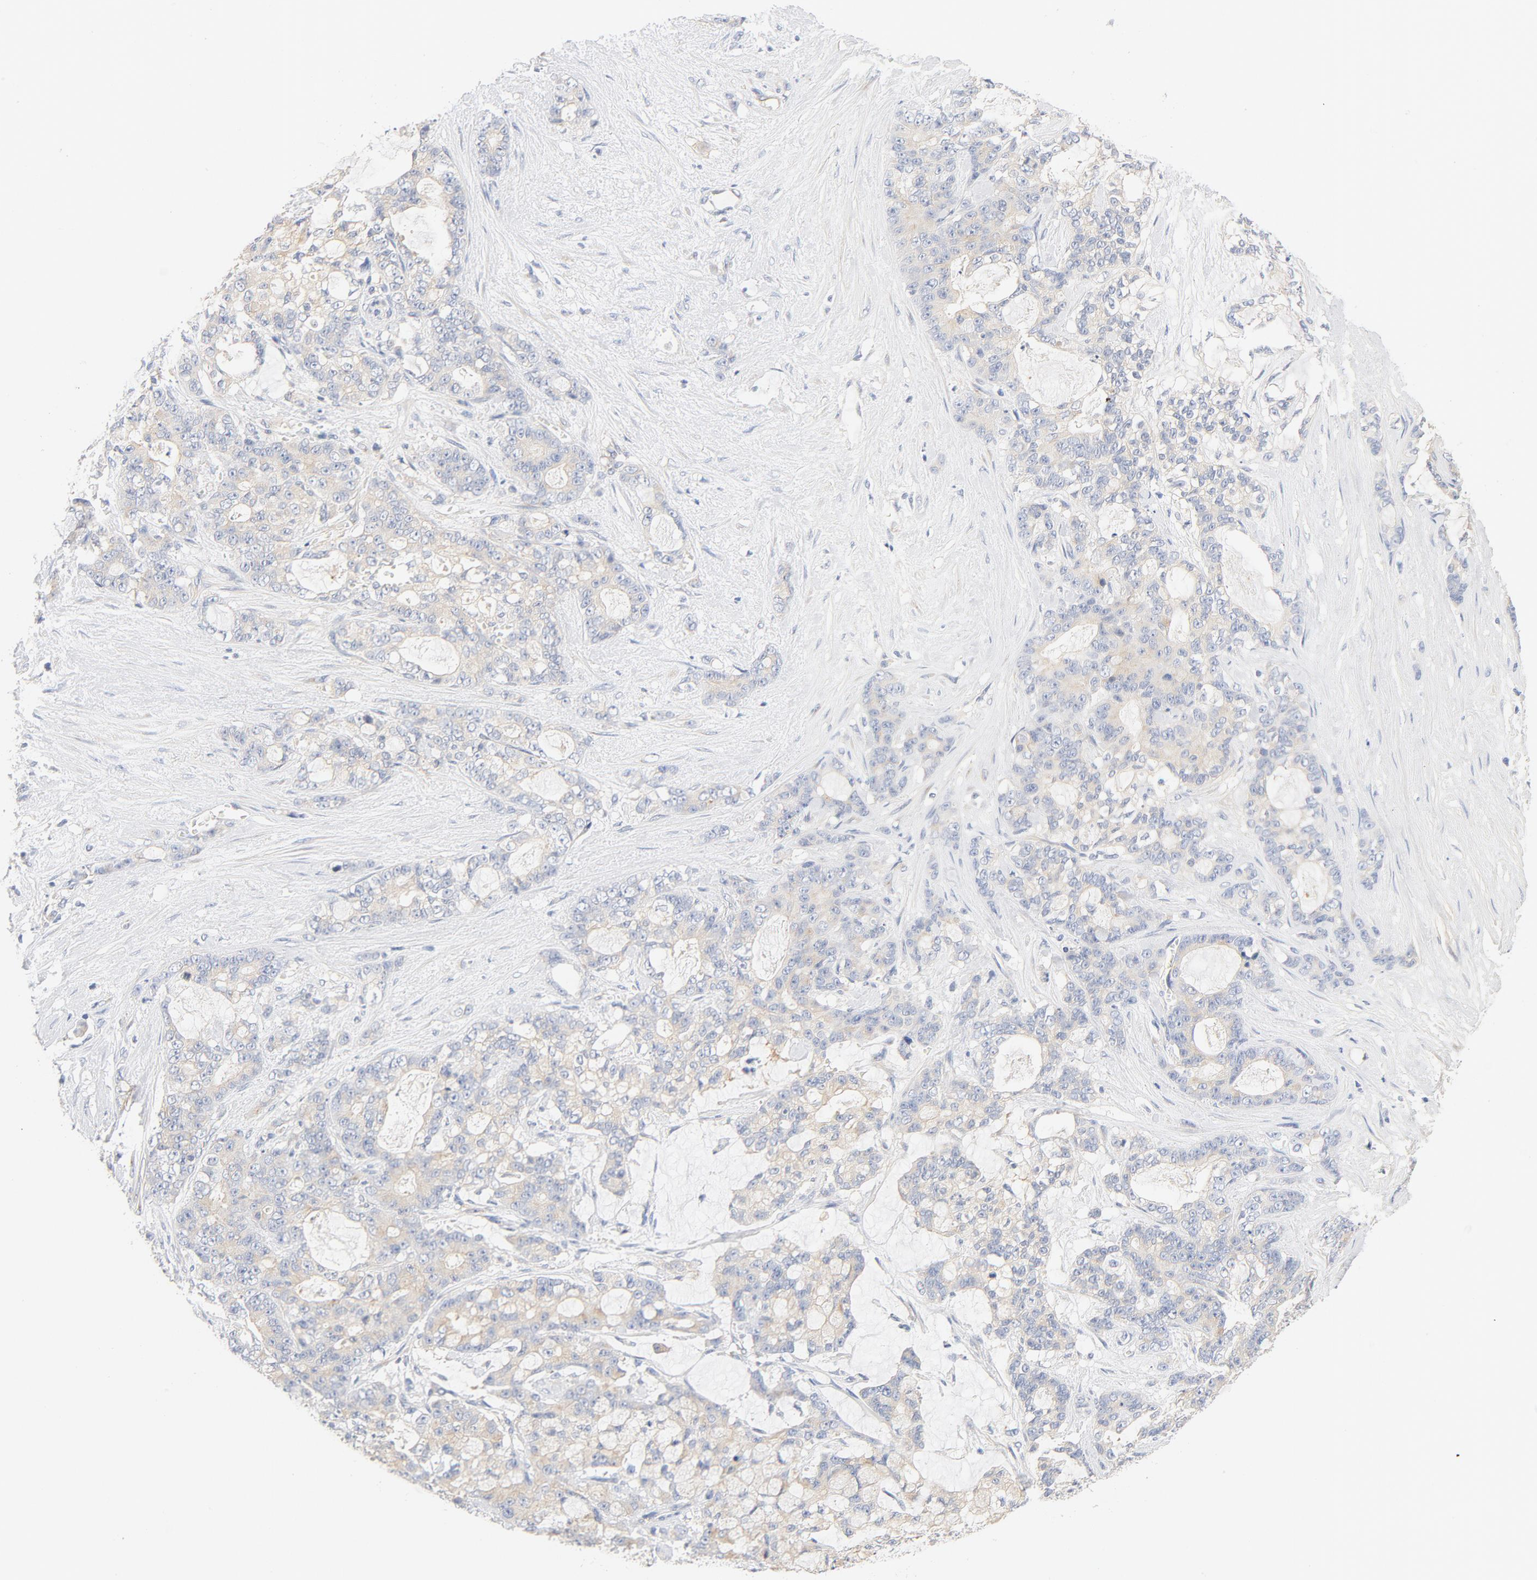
{"staining": {"intensity": "weak", "quantity": ">75%", "location": "cytoplasmic/membranous"}, "tissue": "pancreatic cancer", "cell_type": "Tumor cells", "image_type": "cancer", "snomed": [{"axis": "morphology", "description": "Adenocarcinoma, NOS"}, {"axis": "topography", "description": "Pancreas"}], "caption": "Pancreatic cancer (adenocarcinoma) stained with a protein marker demonstrates weak staining in tumor cells.", "gene": "DYNC1H1", "patient": {"sex": "female", "age": 73}}